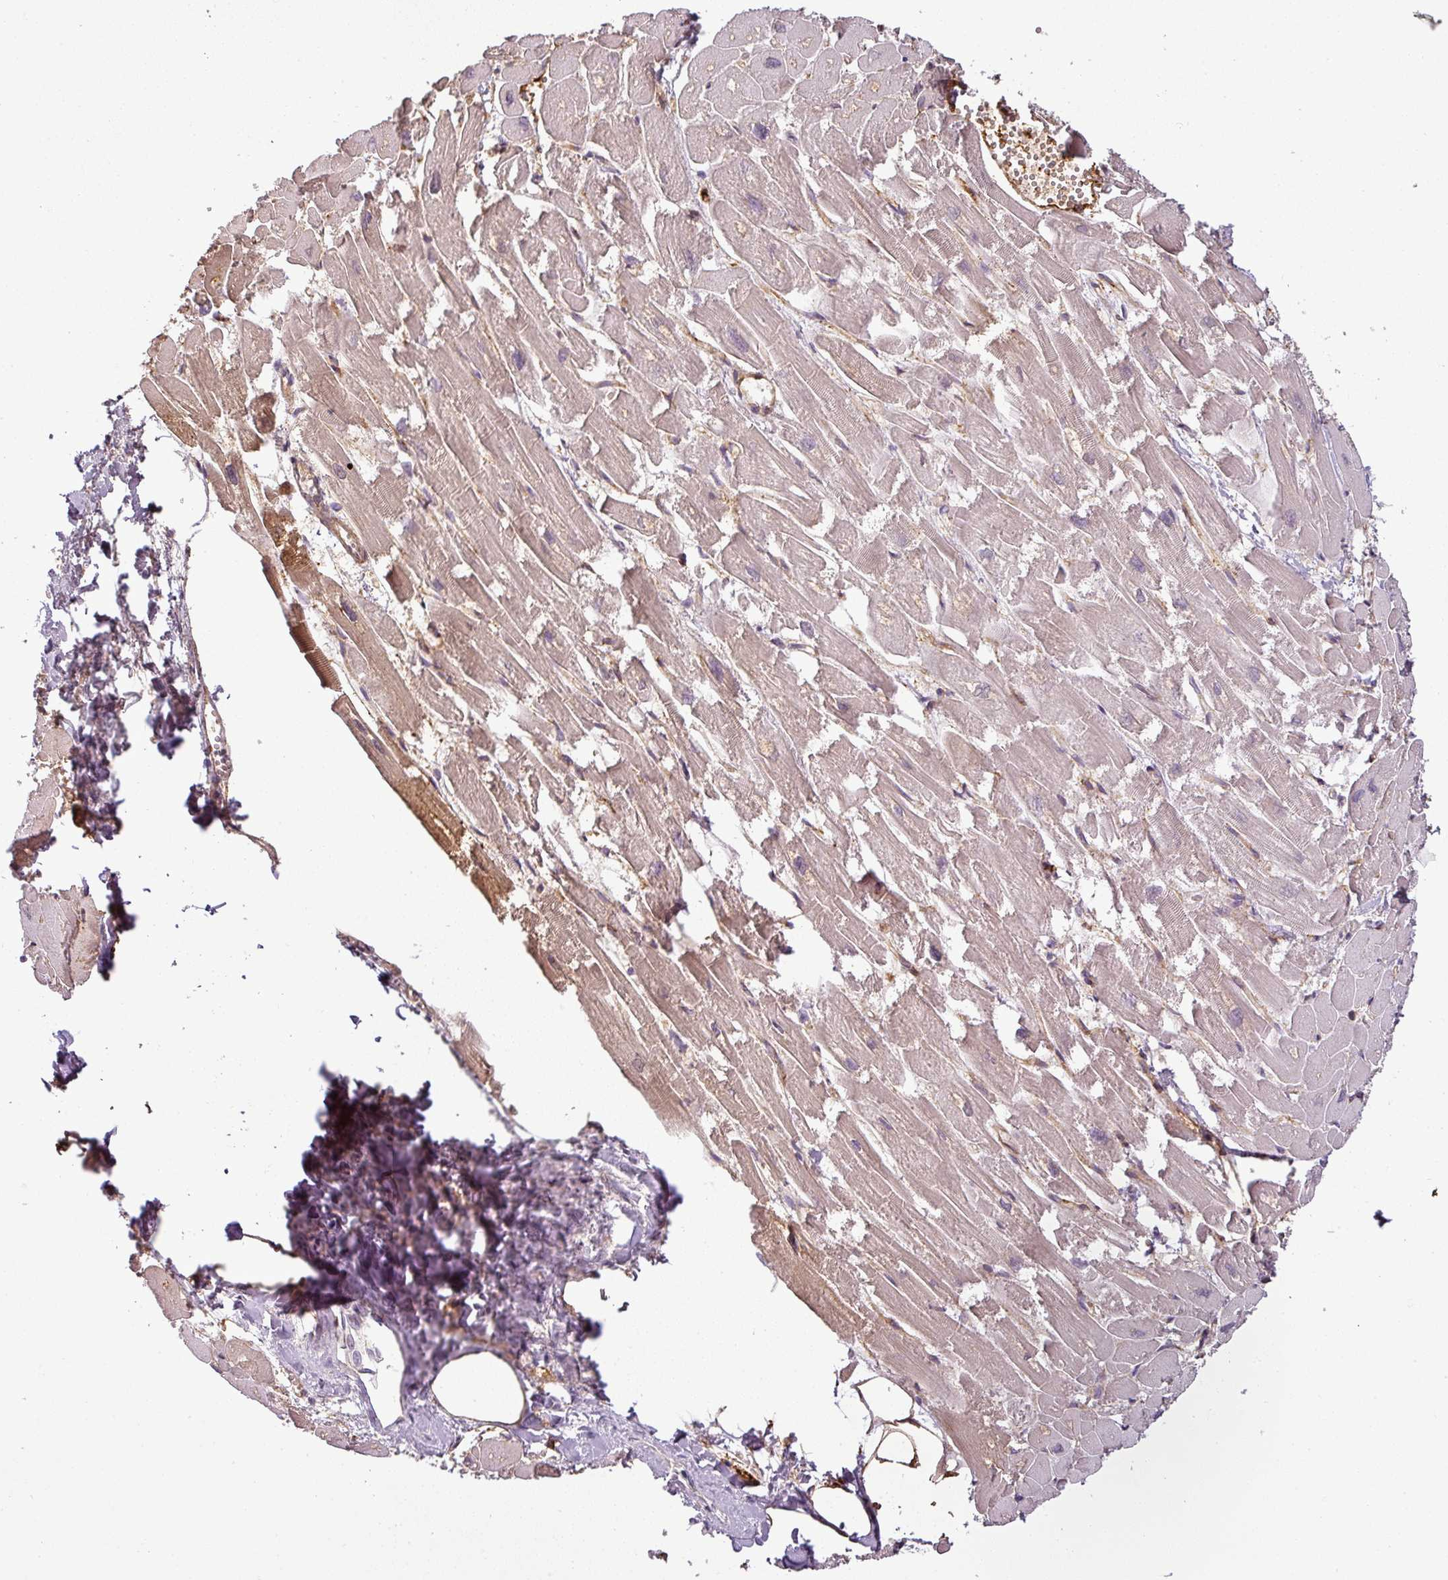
{"staining": {"intensity": "weak", "quantity": "25%-75%", "location": "cytoplasmic/membranous"}, "tissue": "heart muscle", "cell_type": "Cardiomyocytes", "image_type": "normal", "snomed": [{"axis": "morphology", "description": "Normal tissue, NOS"}, {"axis": "topography", "description": "Heart"}], "caption": "Protein staining of benign heart muscle reveals weak cytoplasmic/membranous staining in approximately 25%-75% of cardiomyocytes.", "gene": "APOC1", "patient": {"sex": "male", "age": 54}}